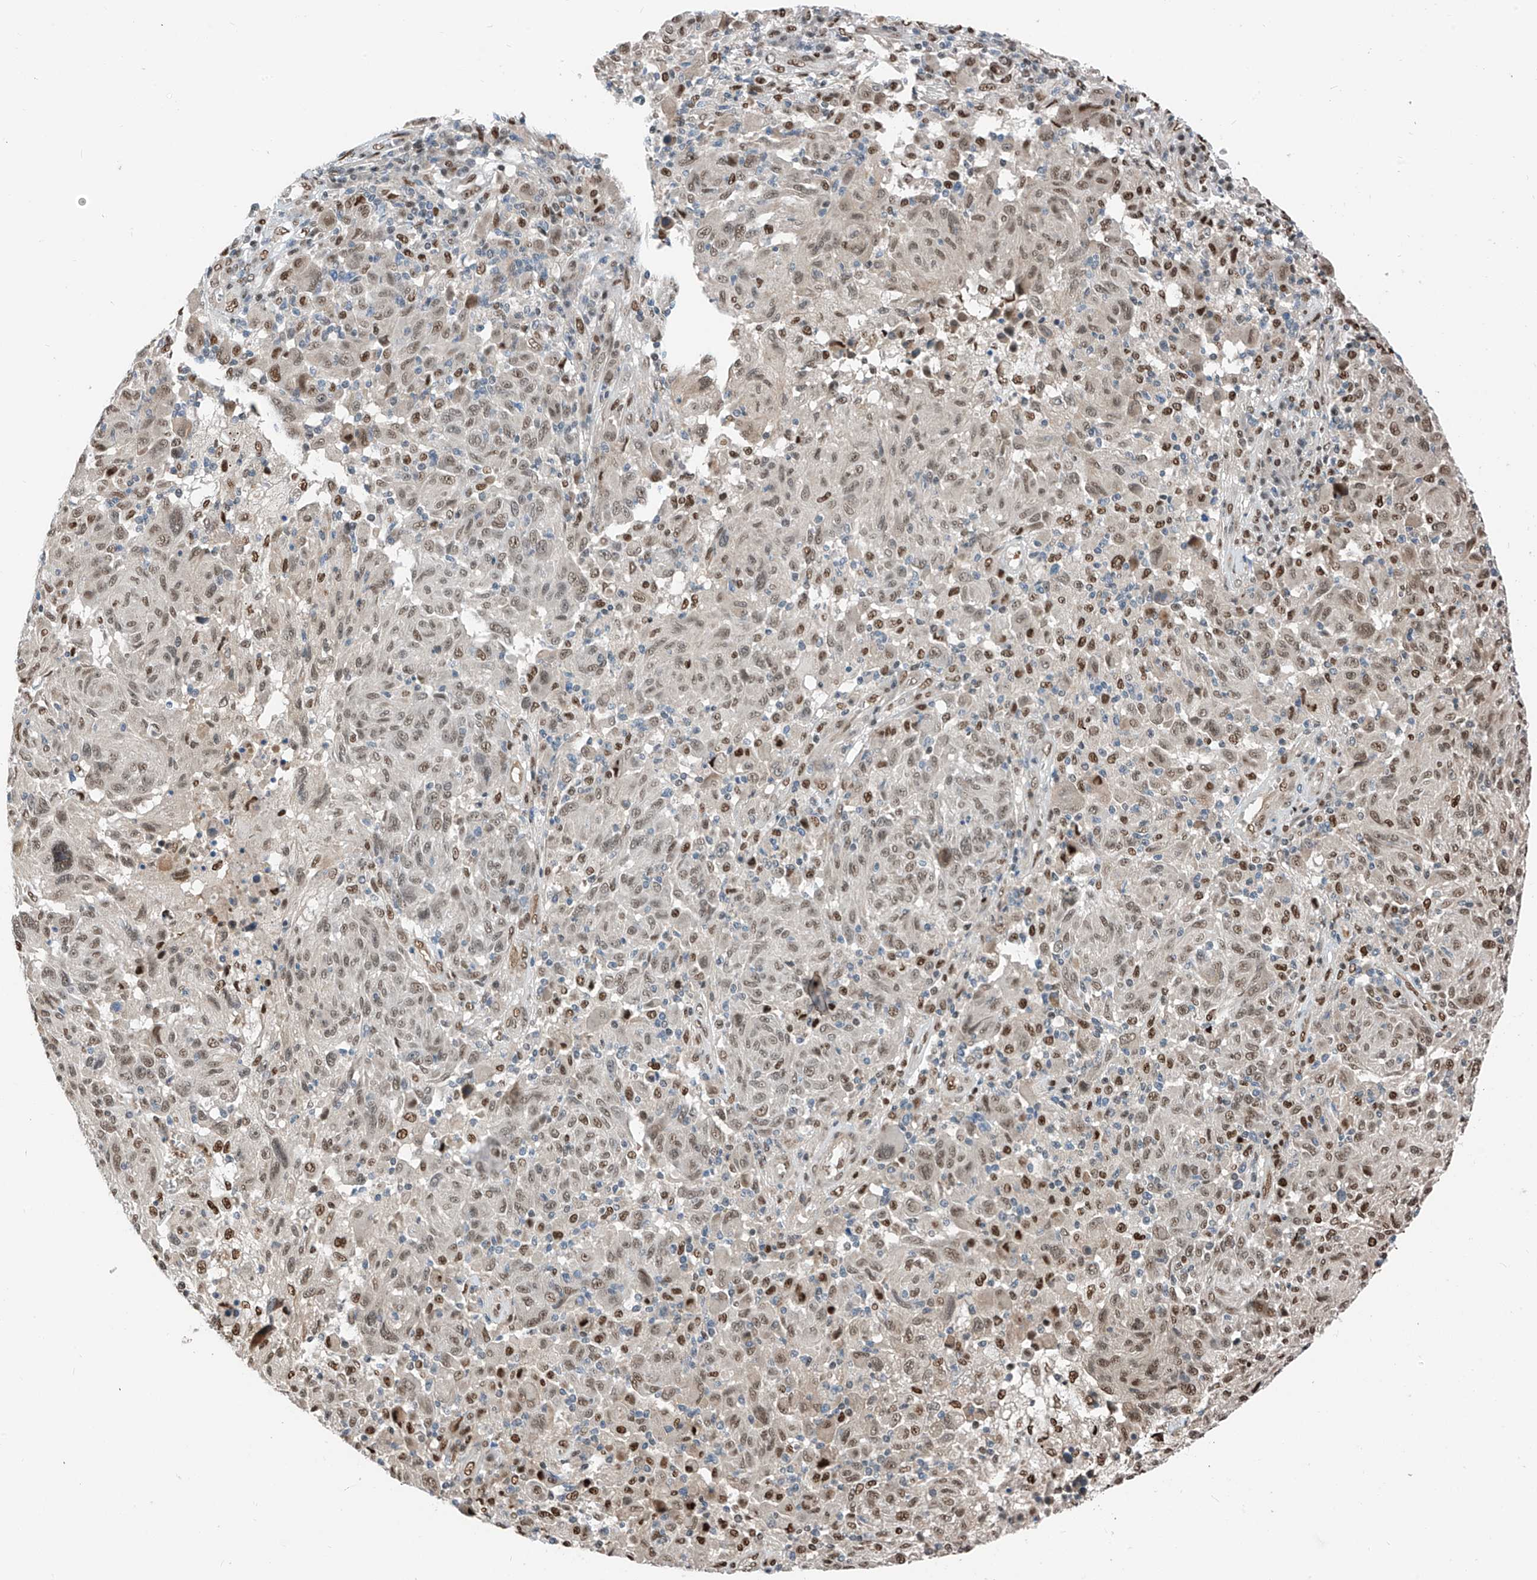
{"staining": {"intensity": "weak", "quantity": ">75%", "location": "nuclear"}, "tissue": "melanoma", "cell_type": "Tumor cells", "image_type": "cancer", "snomed": [{"axis": "morphology", "description": "Malignant melanoma, NOS"}, {"axis": "topography", "description": "Skin"}], "caption": "Tumor cells display low levels of weak nuclear positivity in about >75% of cells in human melanoma.", "gene": "RBP7", "patient": {"sex": "male", "age": 53}}